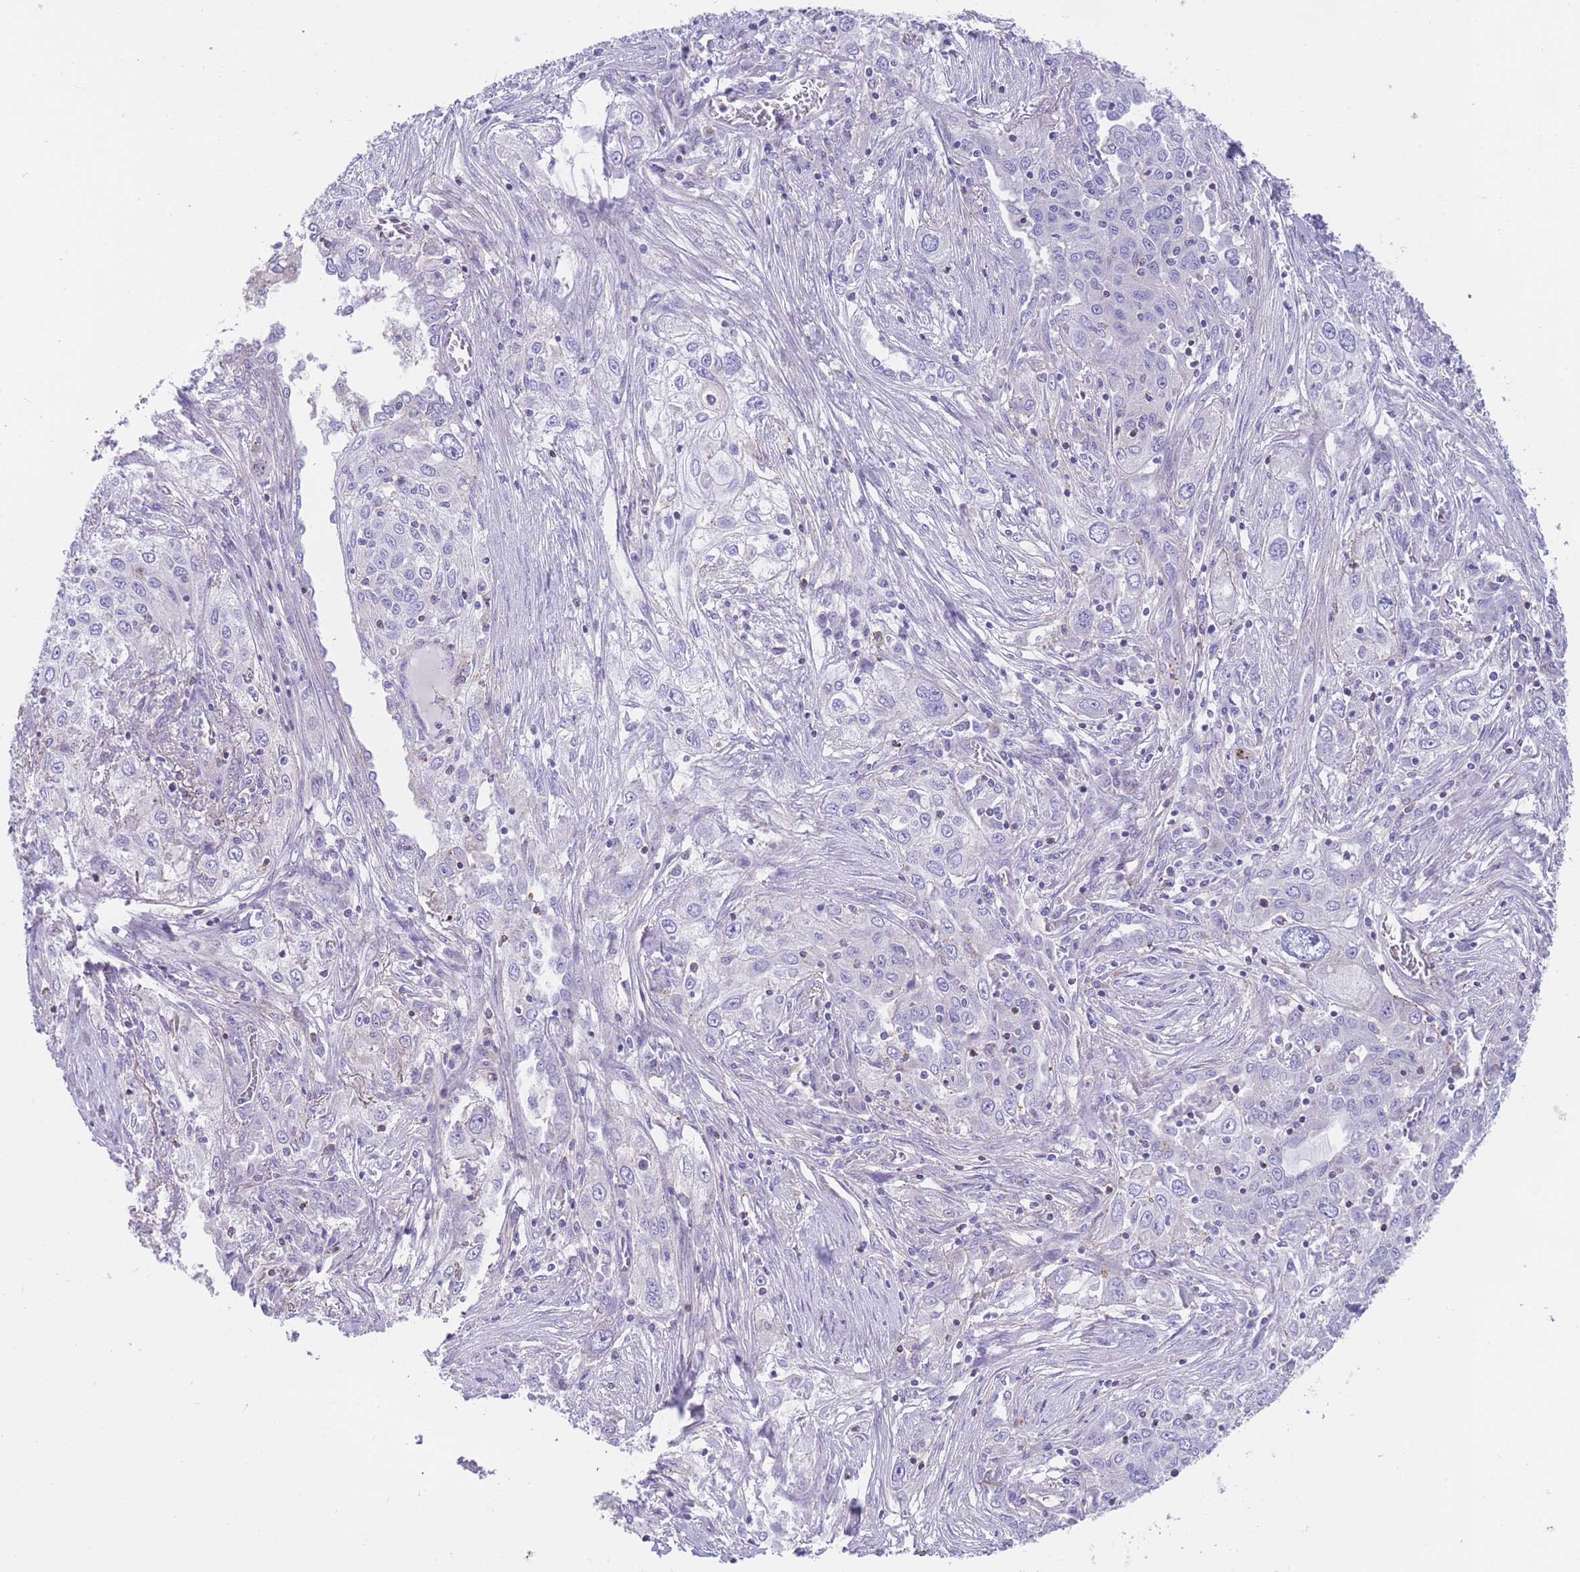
{"staining": {"intensity": "negative", "quantity": "none", "location": "none"}, "tissue": "lung cancer", "cell_type": "Tumor cells", "image_type": "cancer", "snomed": [{"axis": "morphology", "description": "Squamous cell carcinoma, NOS"}, {"axis": "topography", "description": "Lung"}], "caption": "An immunohistochemistry photomicrograph of squamous cell carcinoma (lung) is shown. There is no staining in tumor cells of squamous cell carcinoma (lung). (DAB (3,3'-diaminobenzidine) immunohistochemistry visualized using brightfield microscopy, high magnification).", "gene": "LDB3", "patient": {"sex": "female", "age": 69}}